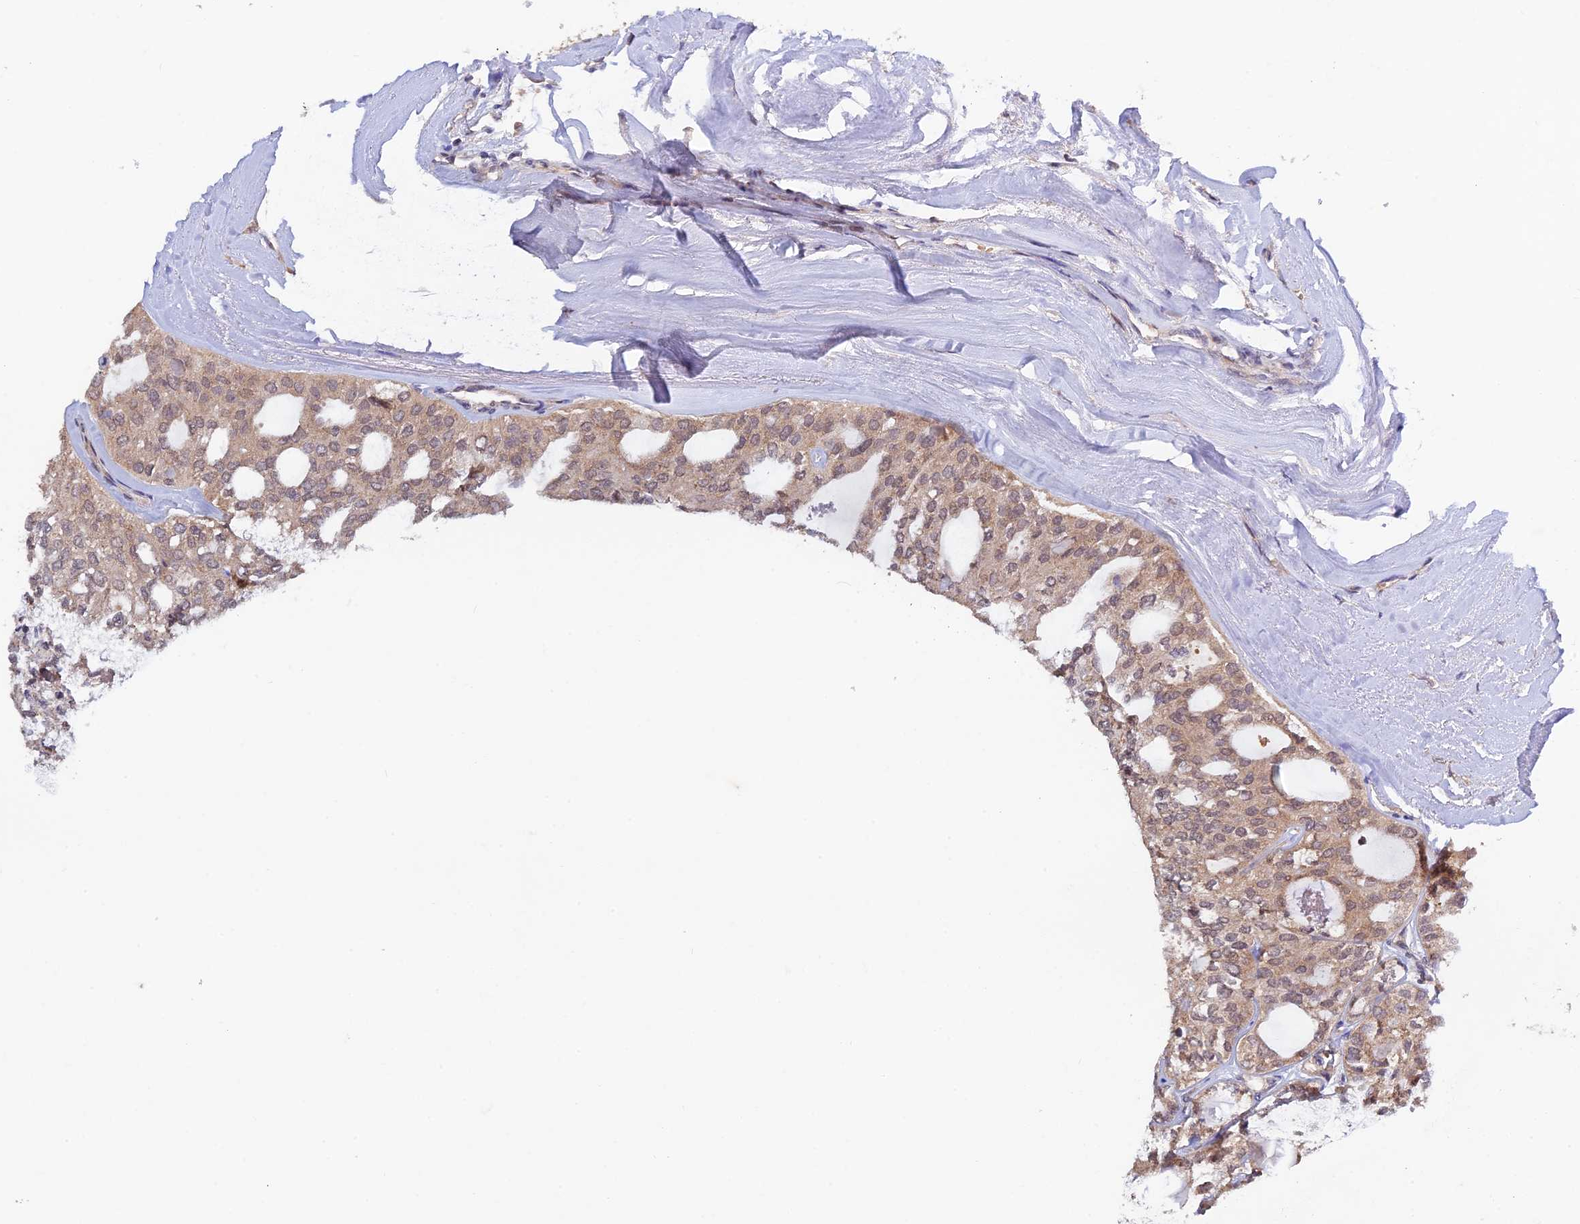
{"staining": {"intensity": "weak", "quantity": ">75%", "location": "cytoplasmic/membranous"}, "tissue": "thyroid cancer", "cell_type": "Tumor cells", "image_type": "cancer", "snomed": [{"axis": "morphology", "description": "Follicular adenoma carcinoma, NOS"}, {"axis": "topography", "description": "Thyroid gland"}], "caption": "Human thyroid follicular adenoma carcinoma stained for a protein (brown) reveals weak cytoplasmic/membranous positive expression in approximately >75% of tumor cells.", "gene": "CWH43", "patient": {"sex": "male", "age": 75}}